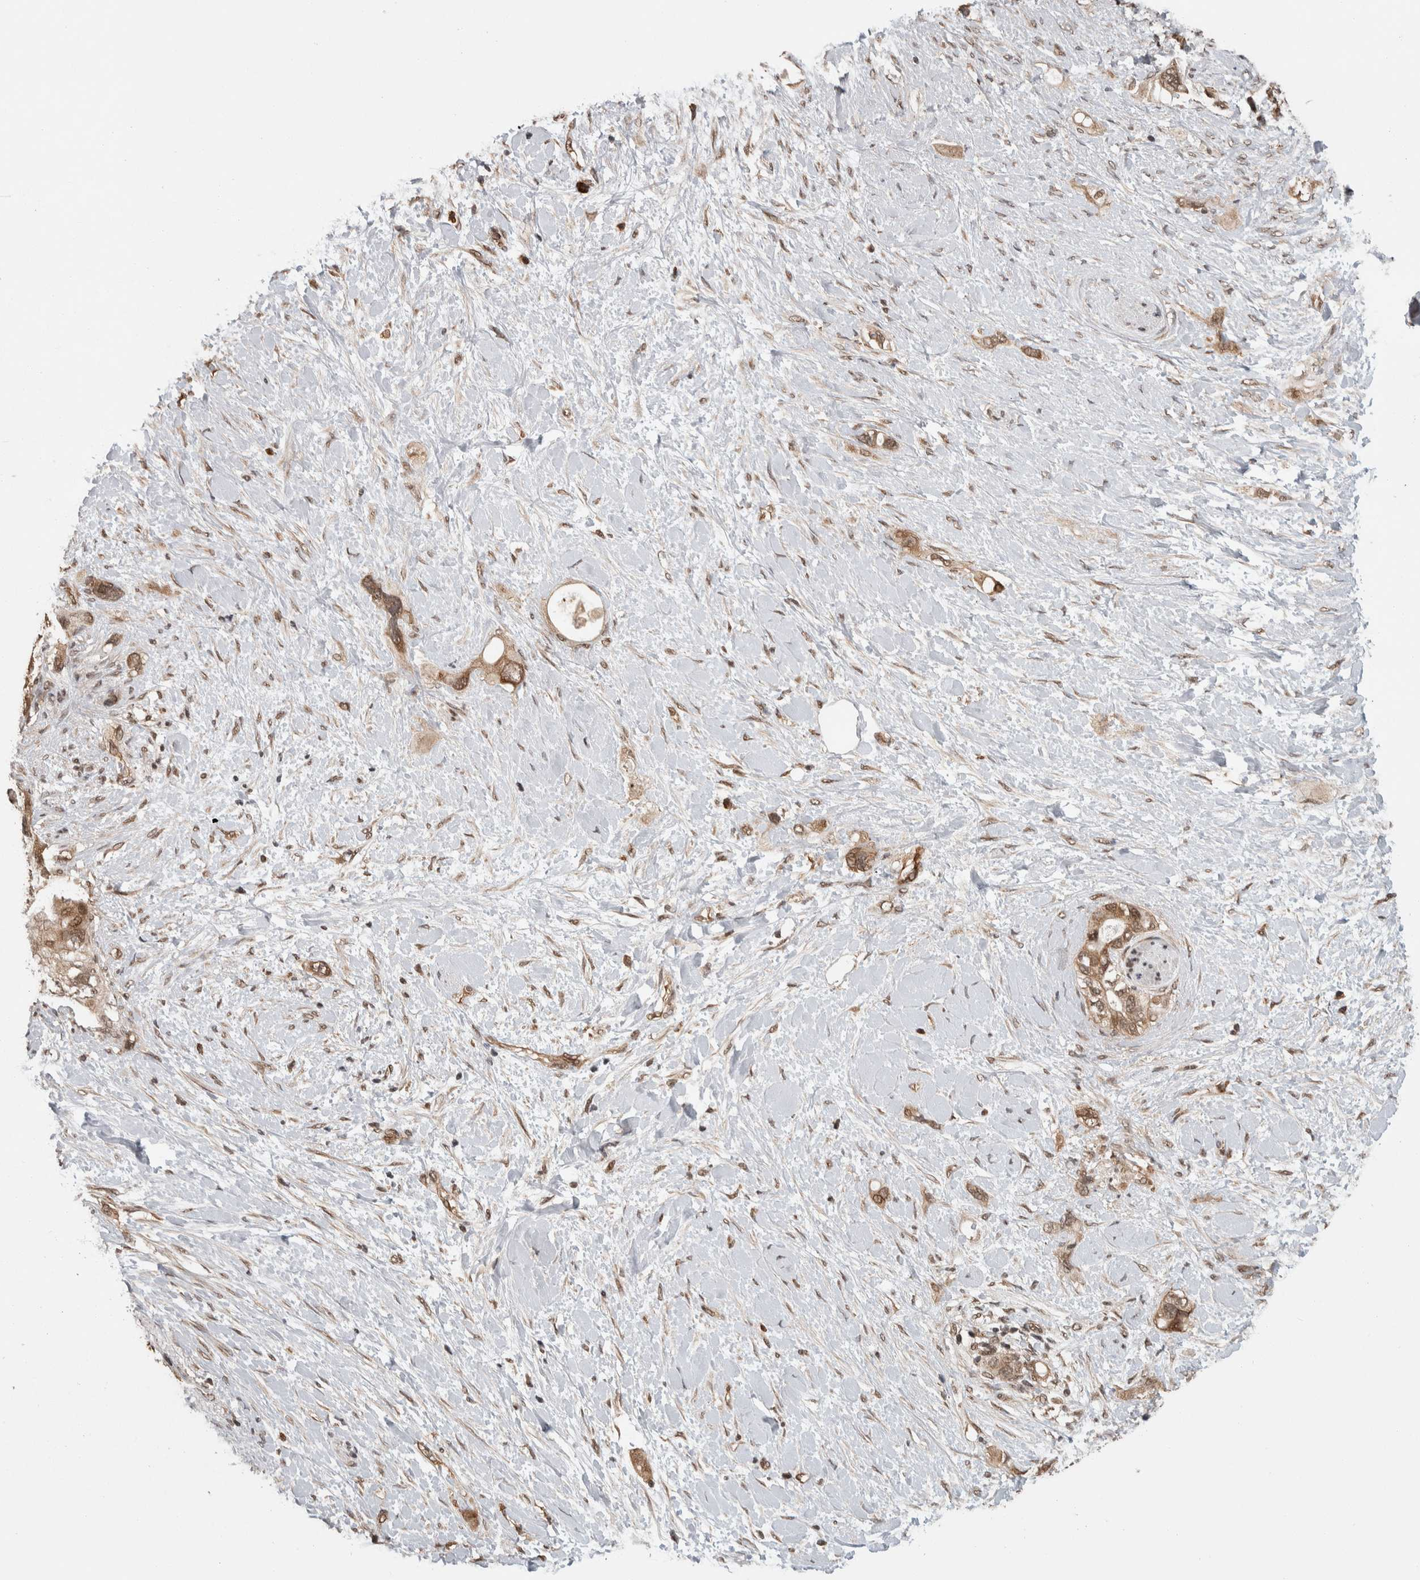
{"staining": {"intensity": "moderate", "quantity": ">75%", "location": "cytoplasmic/membranous,nuclear"}, "tissue": "pancreatic cancer", "cell_type": "Tumor cells", "image_type": "cancer", "snomed": [{"axis": "morphology", "description": "Adenocarcinoma, NOS"}, {"axis": "topography", "description": "Pancreas"}], "caption": "Immunohistochemical staining of human pancreatic cancer (adenocarcinoma) exhibits moderate cytoplasmic/membranous and nuclear protein positivity in approximately >75% of tumor cells.", "gene": "ZNF592", "patient": {"sex": "female", "age": 56}}